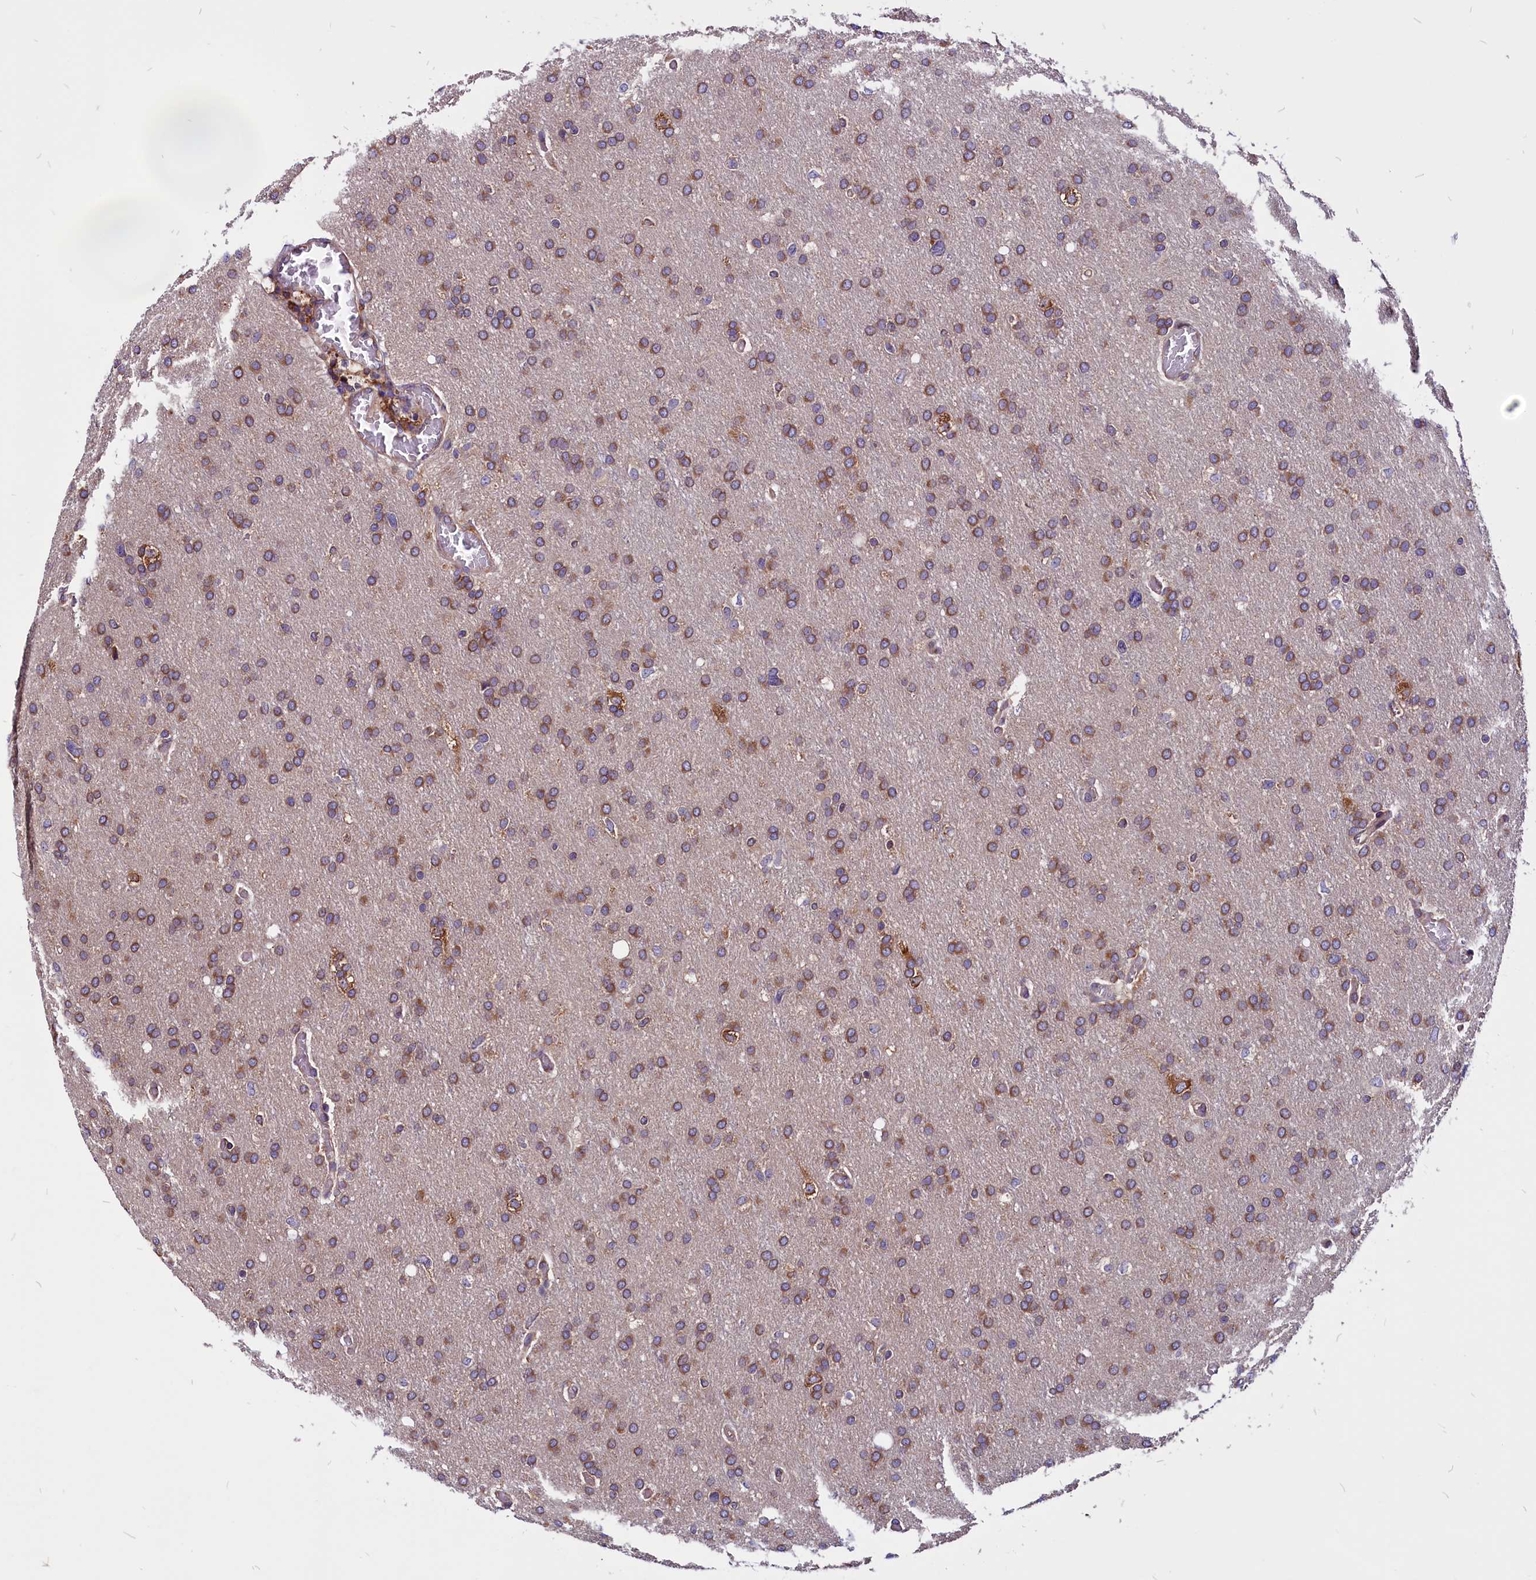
{"staining": {"intensity": "moderate", "quantity": ">75%", "location": "cytoplasmic/membranous"}, "tissue": "glioma", "cell_type": "Tumor cells", "image_type": "cancer", "snomed": [{"axis": "morphology", "description": "Glioma, malignant, High grade"}, {"axis": "topography", "description": "Cerebral cortex"}], "caption": "The image exhibits immunohistochemical staining of glioma. There is moderate cytoplasmic/membranous expression is appreciated in about >75% of tumor cells. (DAB (3,3'-diaminobenzidine) IHC with brightfield microscopy, high magnification).", "gene": "EIF3G", "patient": {"sex": "female", "age": 36}}